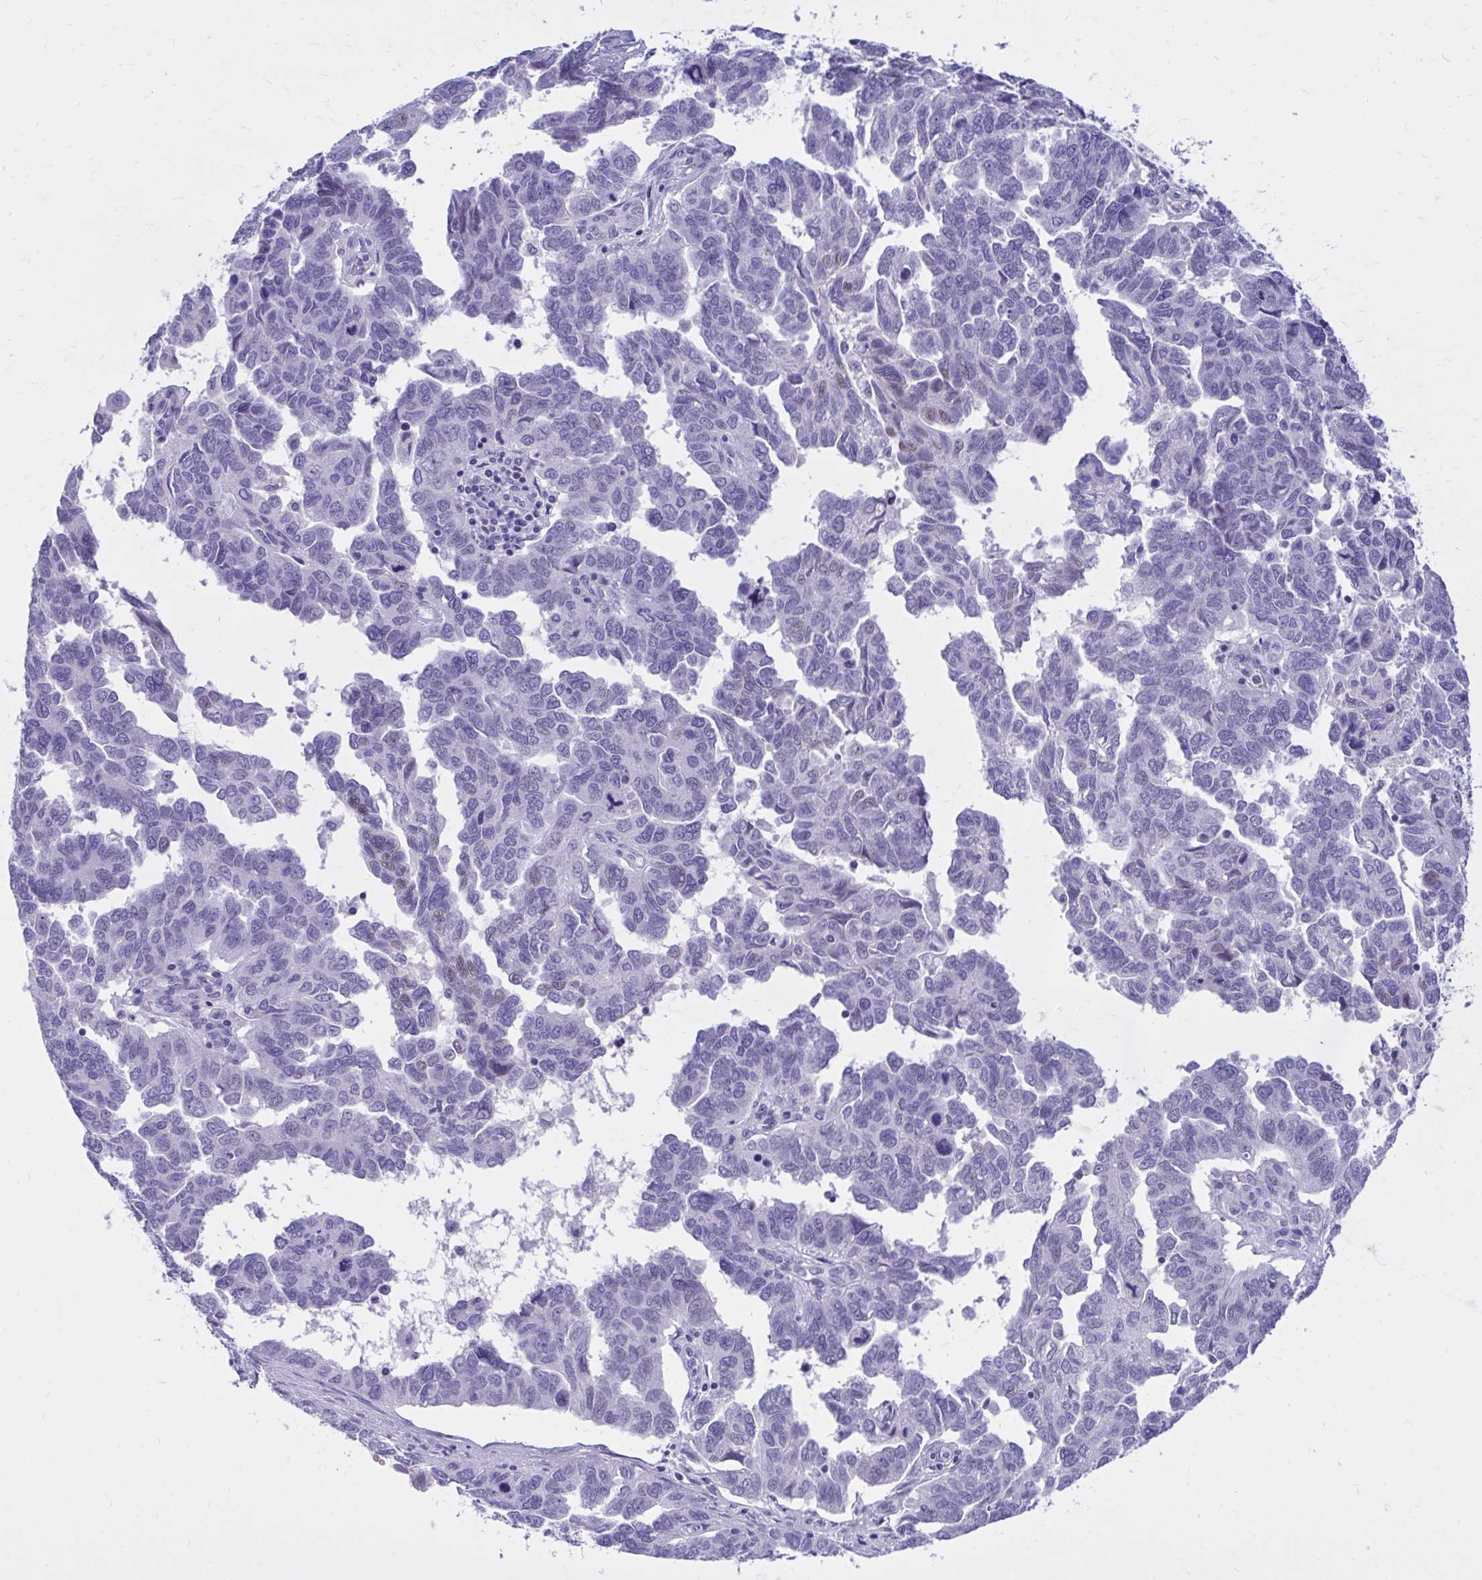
{"staining": {"intensity": "negative", "quantity": "none", "location": "none"}, "tissue": "ovarian cancer", "cell_type": "Tumor cells", "image_type": "cancer", "snomed": [{"axis": "morphology", "description": "Cystadenocarcinoma, serous, NOS"}, {"axis": "topography", "description": "Ovary"}], "caption": "Human ovarian cancer (serous cystadenocarcinoma) stained for a protein using immunohistochemistry shows no expression in tumor cells.", "gene": "ZBTB25", "patient": {"sex": "female", "age": 64}}